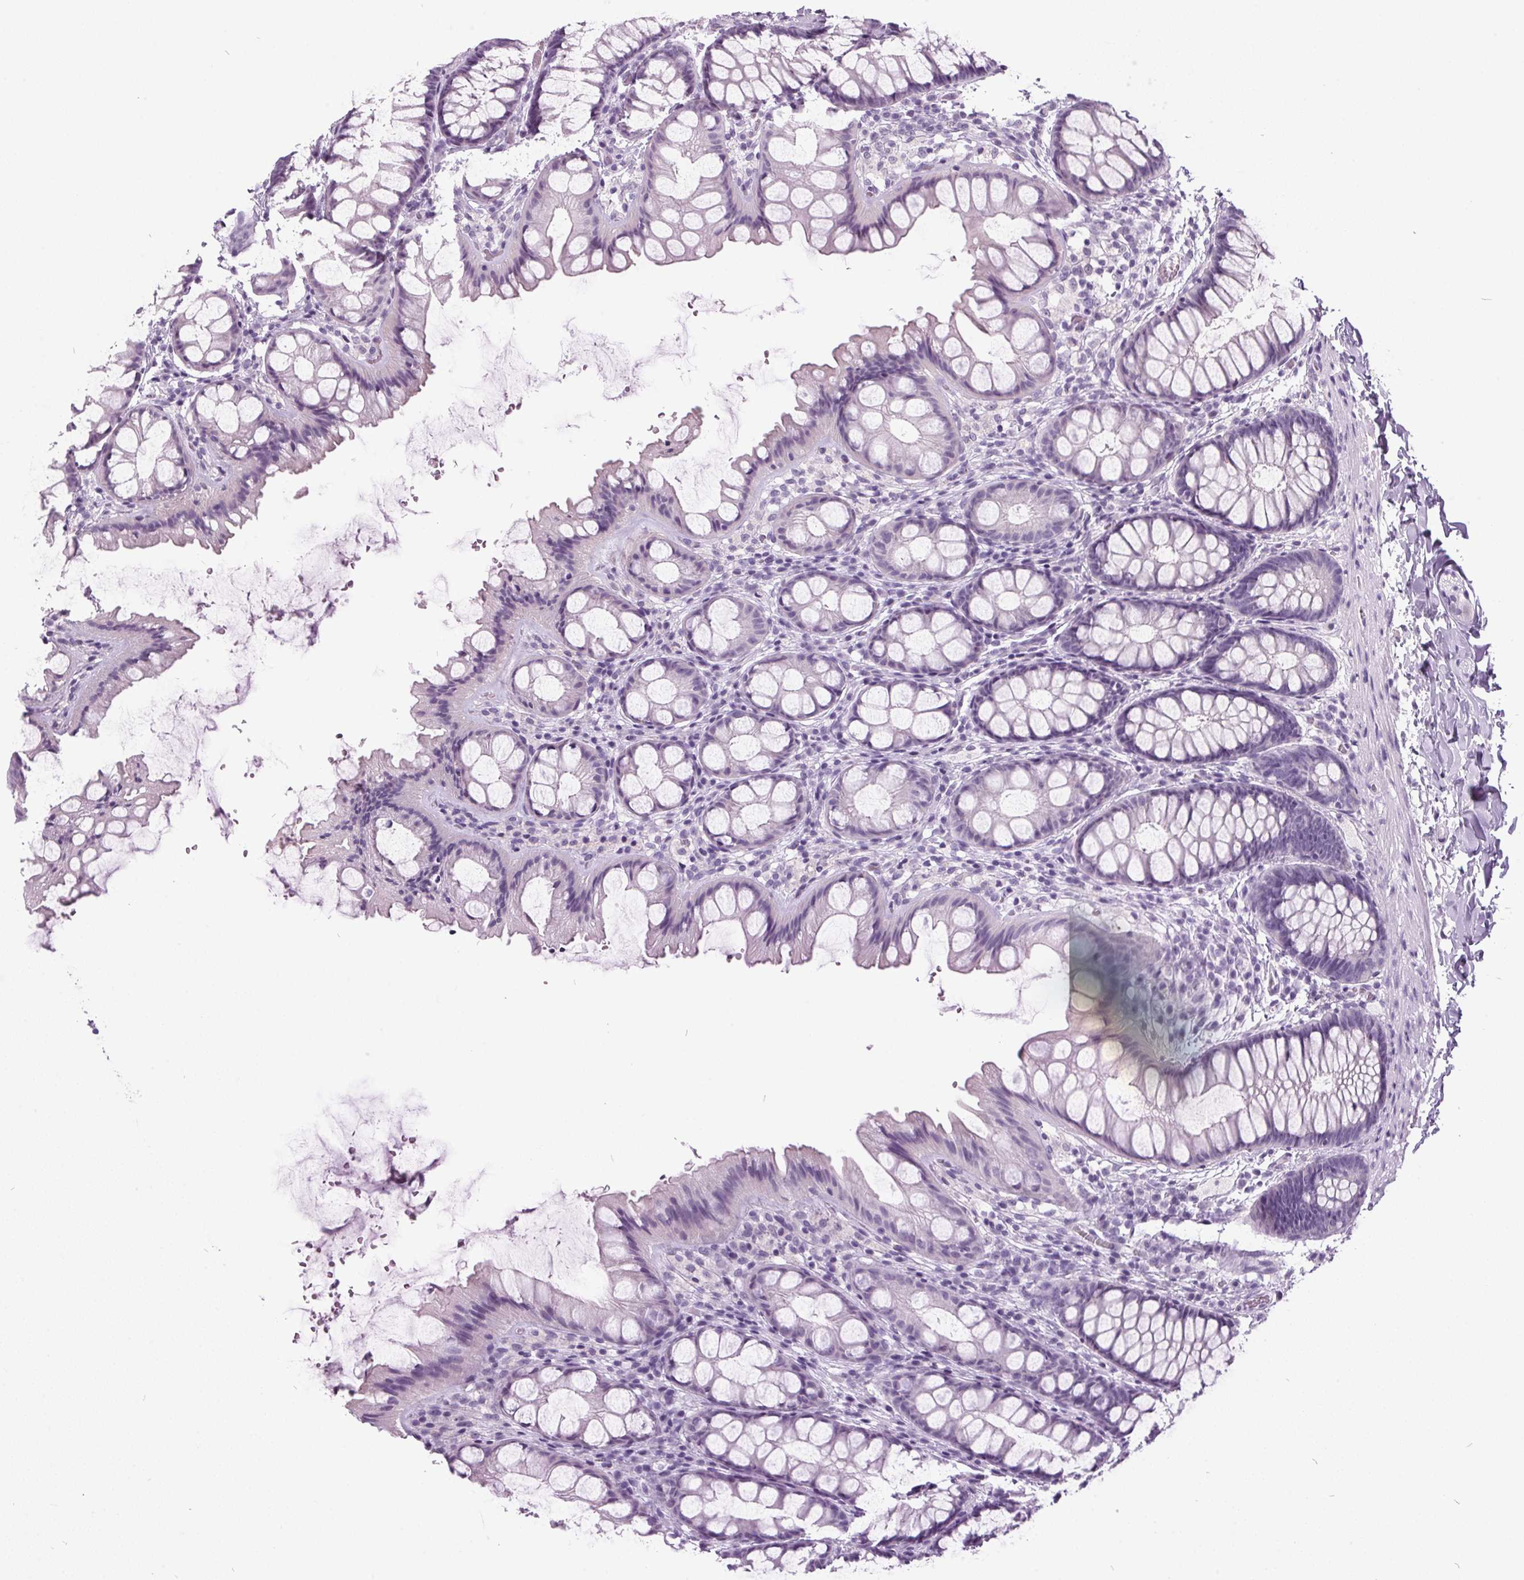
{"staining": {"intensity": "negative", "quantity": "none", "location": "none"}, "tissue": "colon", "cell_type": "Endothelial cells", "image_type": "normal", "snomed": [{"axis": "morphology", "description": "Normal tissue, NOS"}, {"axis": "topography", "description": "Colon"}], "caption": "Colon was stained to show a protein in brown. There is no significant positivity in endothelial cells. (DAB (3,3'-diaminobenzidine) IHC with hematoxylin counter stain).", "gene": "ODAD2", "patient": {"sex": "male", "age": 47}}